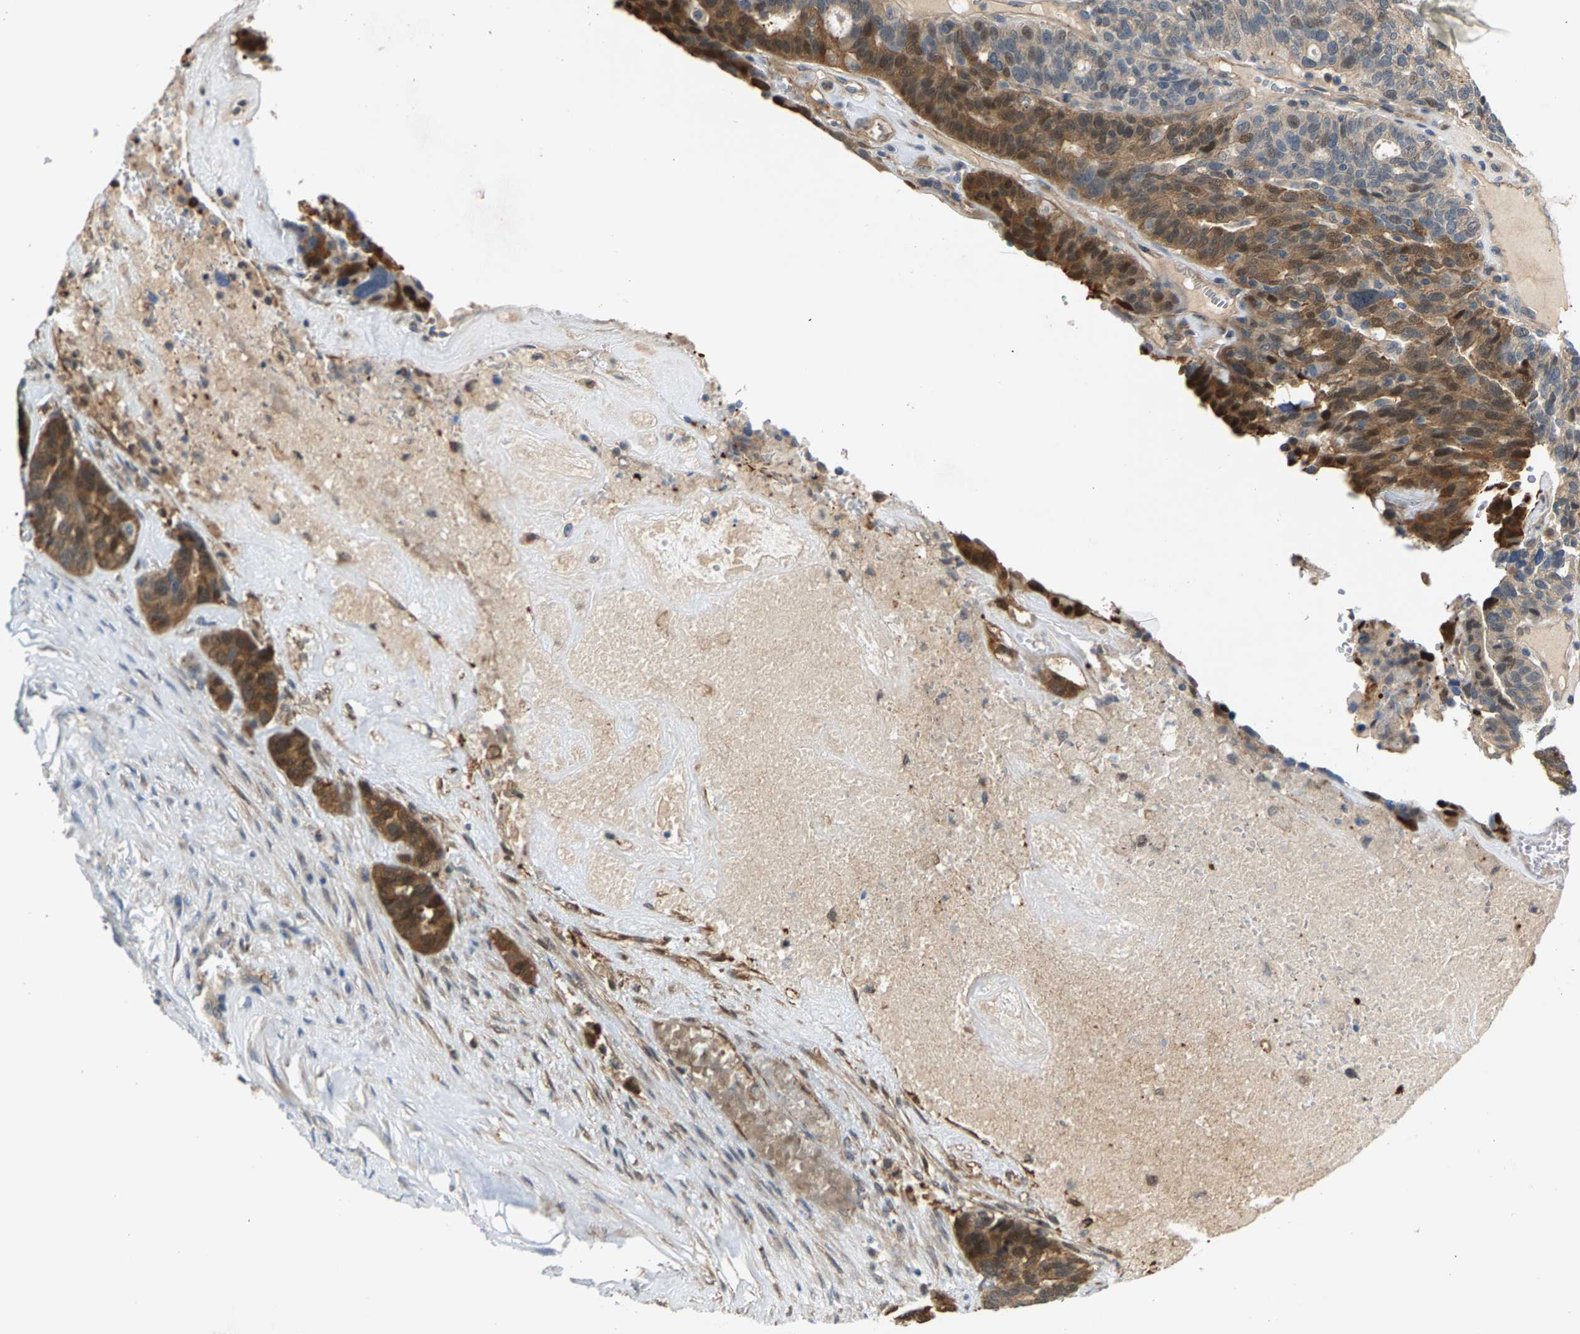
{"staining": {"intensity": "moderate", "quantity": "25%-75%", "location": "cytoplasmic/membranous,nuclear"}, "tissue": "ovarian cancer", "cell_type": "Tumor cells", "image_type": "cancer", "snomed": [{"axis": "morphology", "description": "Cystadenocarcinoma, serous, NOS"}, {"axis": "topography", "description": "Ovary"}], "caption": "A high-resolution image shows IHC staining of serous cystadenocarcinoma (ovarian), which displays moderate cytoplasmic/membranous and nuclear positivity in about 25%-75% of tumor cells. (DAB IHC, brown staining for protein, blue staining for nuclei).", "gene": "KRTAP27-1", "patient": {"sex": "female", "age": 59}}